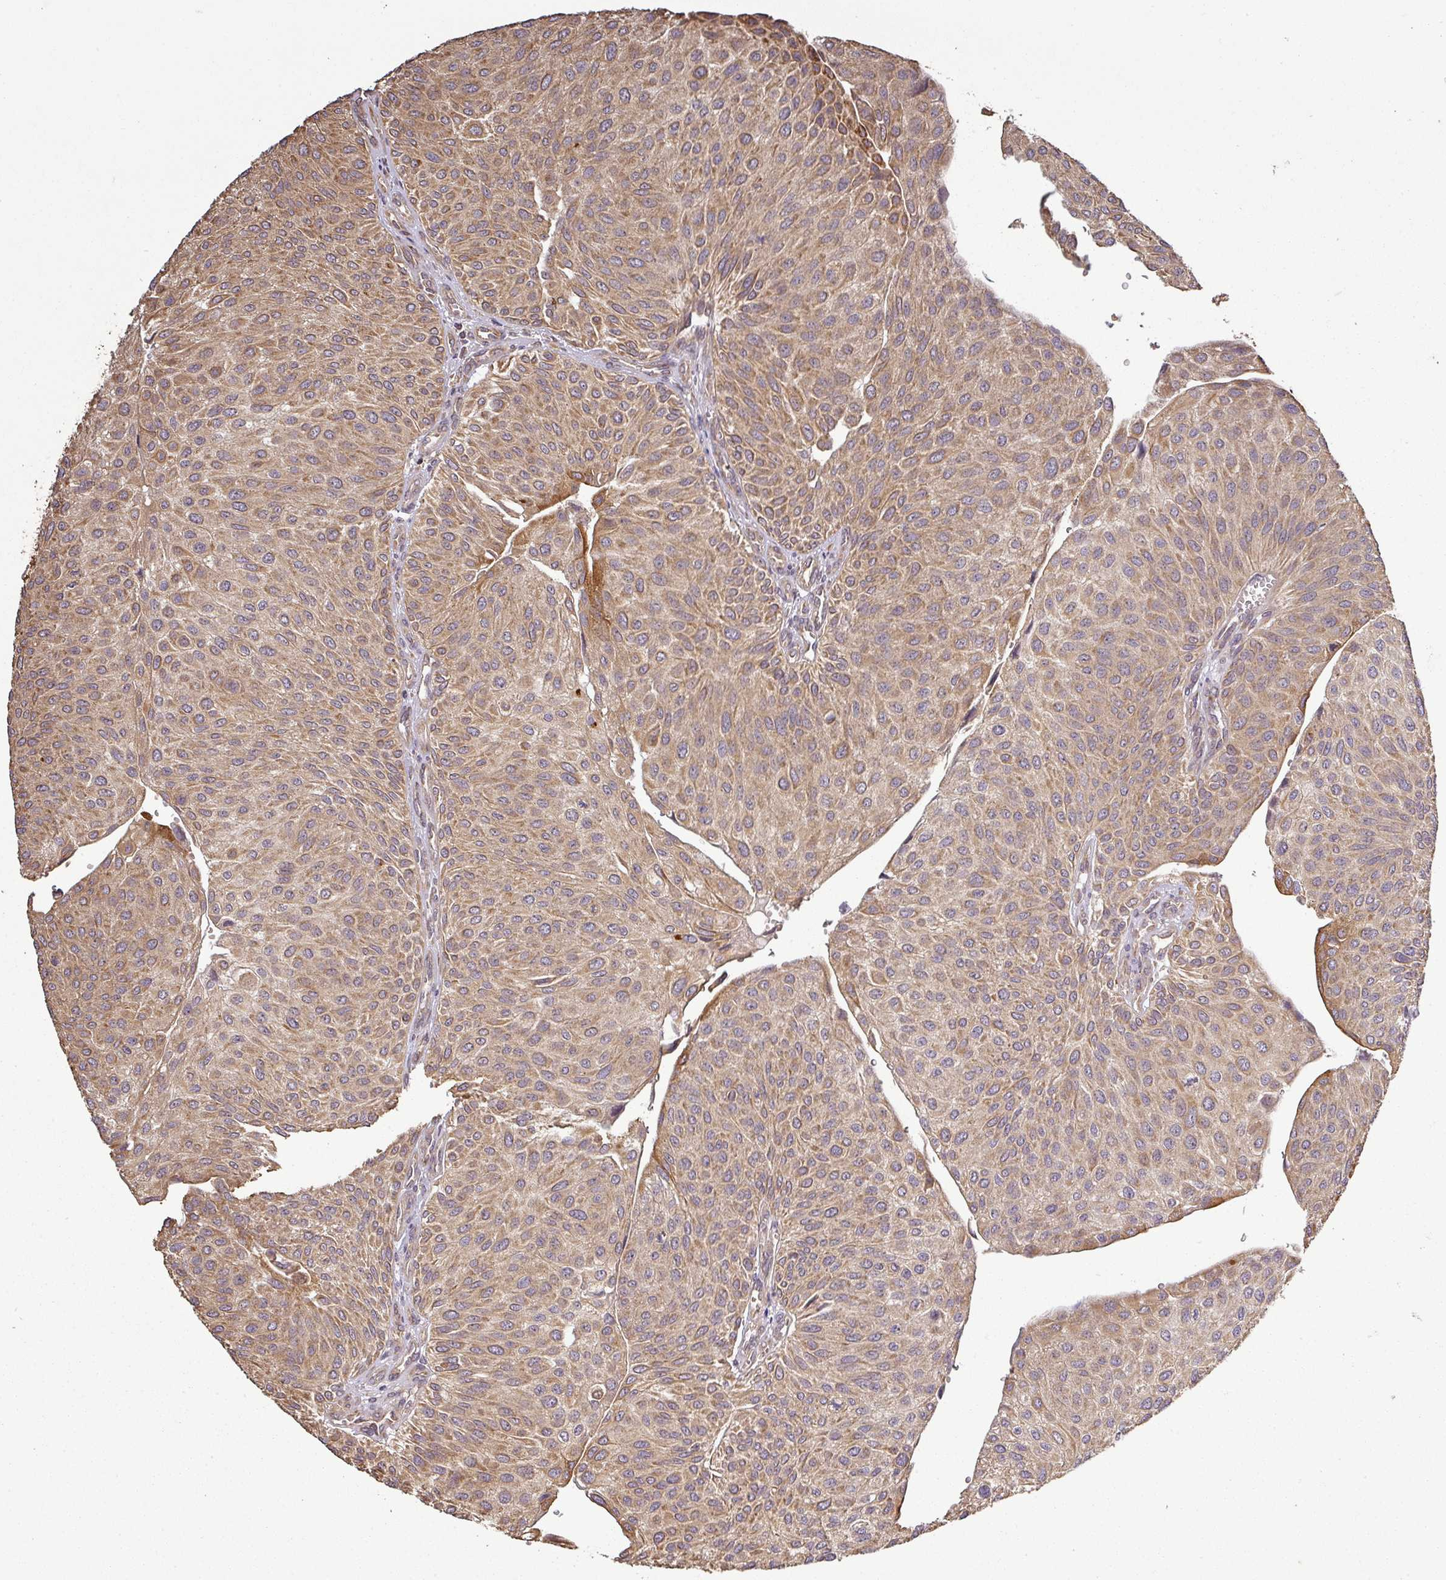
{"staining": {"intensity": "moderate", "quantity": ">75%", "location": "cytoplasmic/membranous"}, "tissue": "urothelial cancer", "cell_type": "Tumor cells", "image_type": "cancer", "snomed": [{"axis": "morphology", "description": "Urothelial carcinoma, NOS"}, {"axis": "topography", "description": "Urinary bladder"}], "caption": "Protein staining by immunohistochemistry exhibits moderate cytoplasmic/membranous expression in about >75% of tumor cells in transitional cell carcinoma.", "gene": "PLEKHM1", "patient": {"sex": "male", "age": 67}}